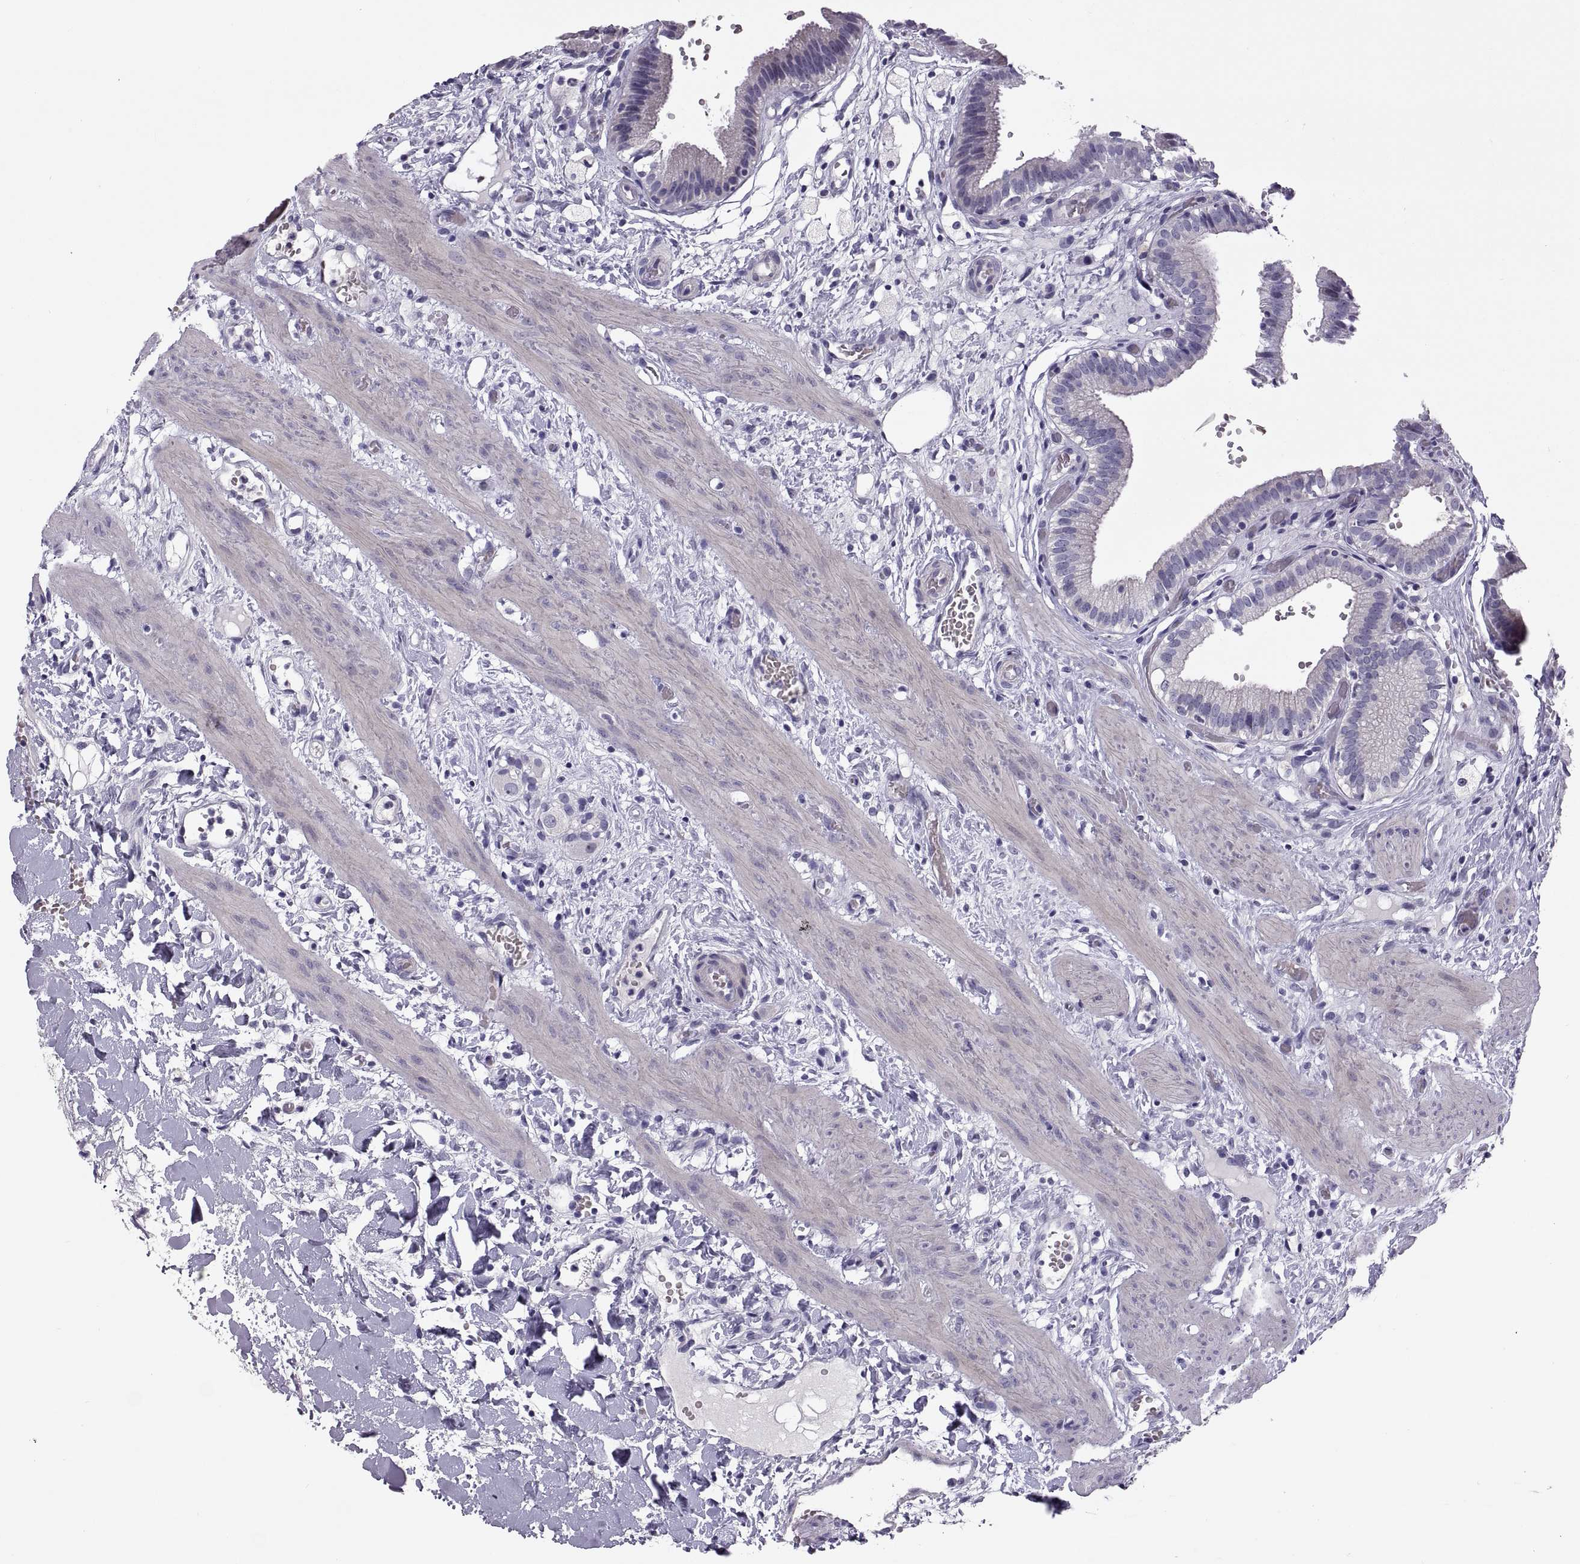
{"staining": {"intensity": "negative", "quantity": "none", "location": "none"}, "tissue": "gallbladder", "cell_type": "Glandular cells", "image_type": "normal", "snomed": [{"axis": "morphology", "description": "Normal tissue, NOS"}, {"axis": "topography", "description": "Gallbladder"}], "caption": "Normal gallbladder was stained to show a protein in brown. There is no significant expression in glandular cells. (Stains: DAB (3,3'-diaminobenzidine) immunohistochemistry (IHC) with hematoxylin counter stain, Microscopy: brightfield microscopy at high magnification).", "gene": "VSX2", "patient": {"sex": "female", "age": 24}}